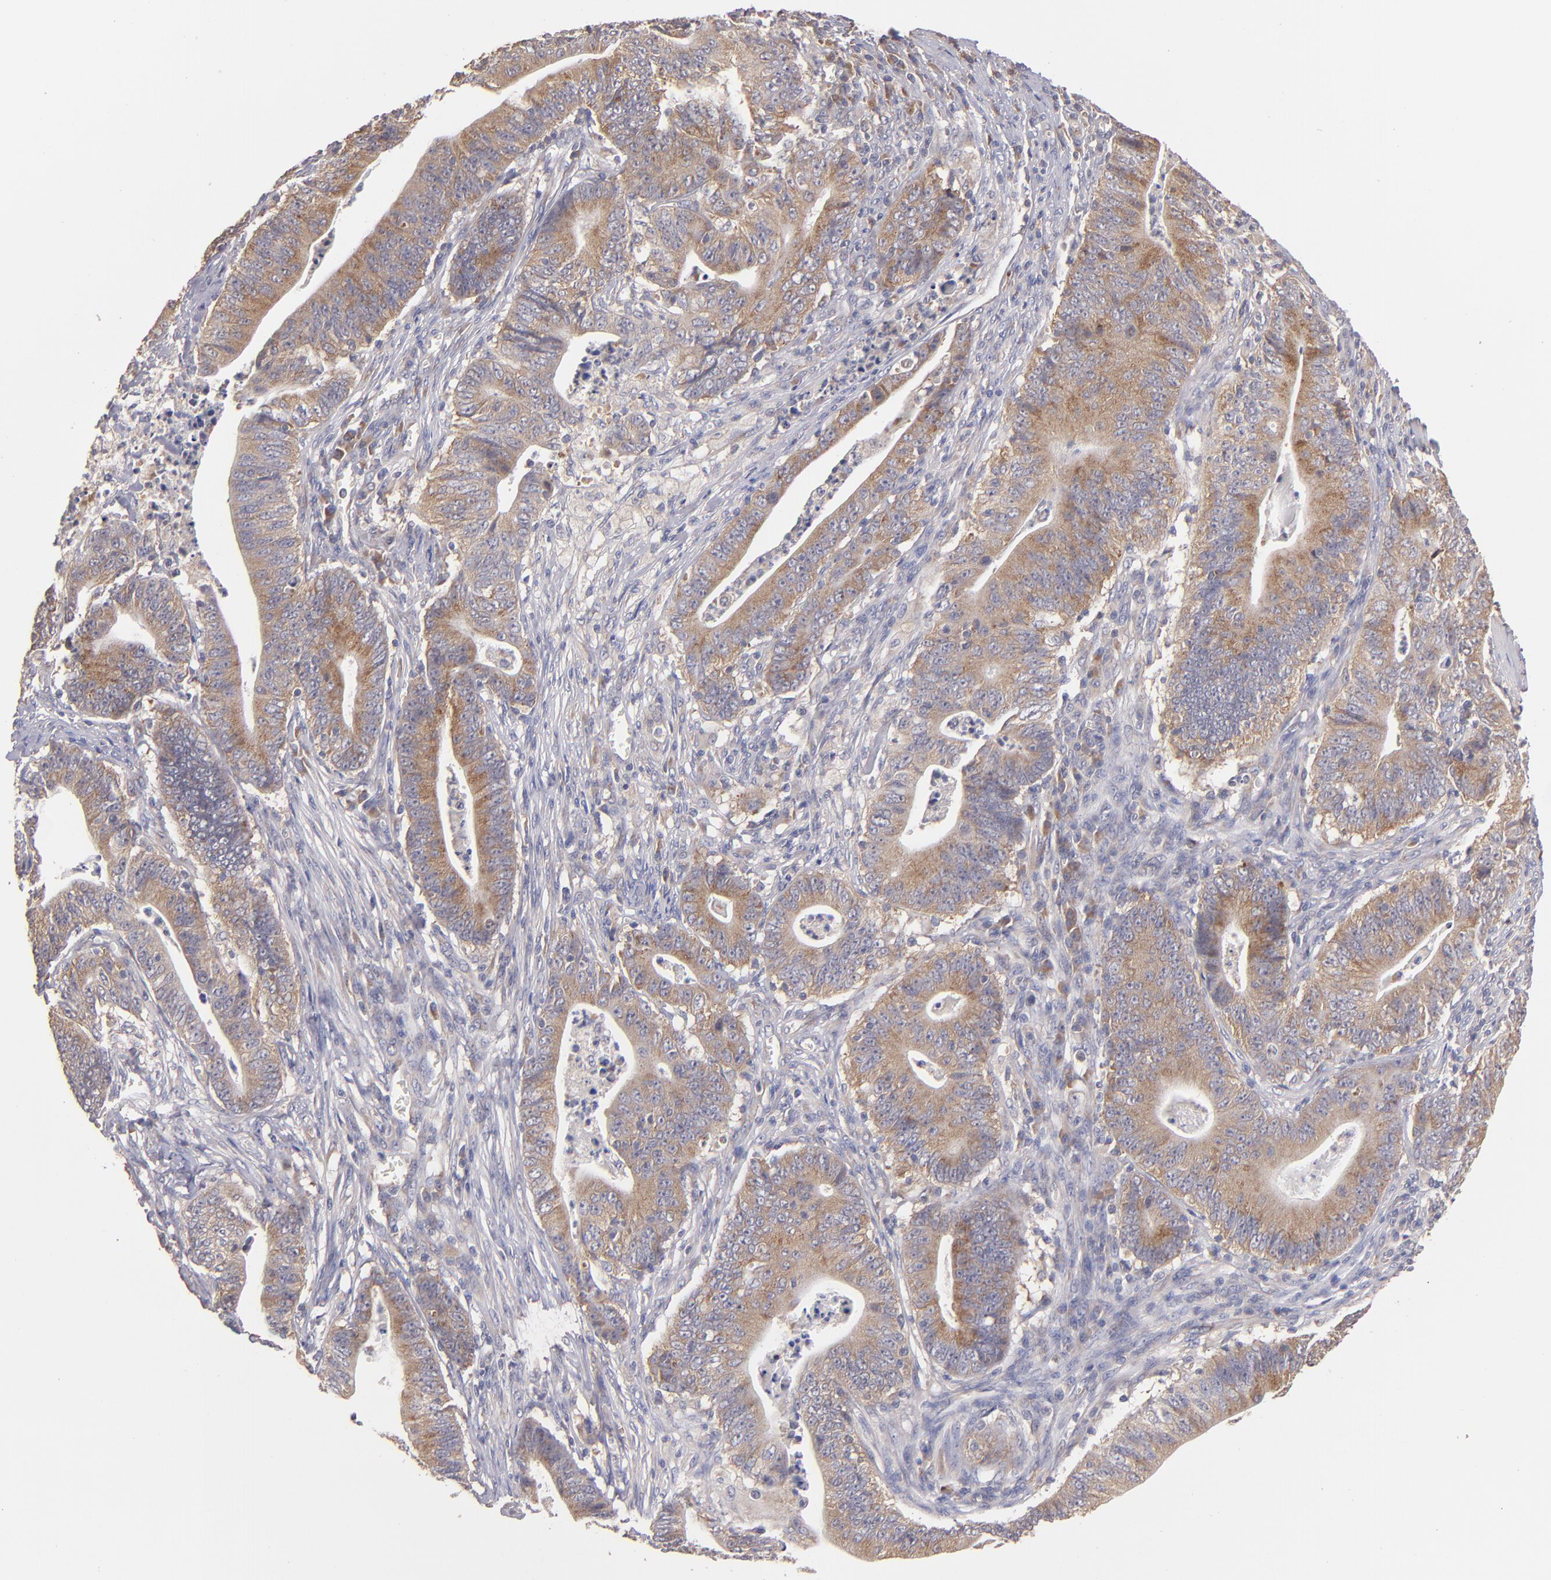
{"staining": {"intensity": "moderate", "quantity": ">75%", "location": "cytoplasmic/membranous"}, "tissue": "stomach cancer", "cell_type": "Tumor cells", "image_type": "cancer", "snomed": [{"axis": "morphology", "description": "Adenocarcinoma, NOS"}, {"axis": "topography", "description": "Stomach, lower"}], "caption": "About >75% of tumor cells in human stomach cancer demonstrate moderate cytoplasmic/membranous protein staining as visualized by brown immunohistochemical staining.", "gene": "UPF3B", "patient": {"sex": "female", "age": 86}}